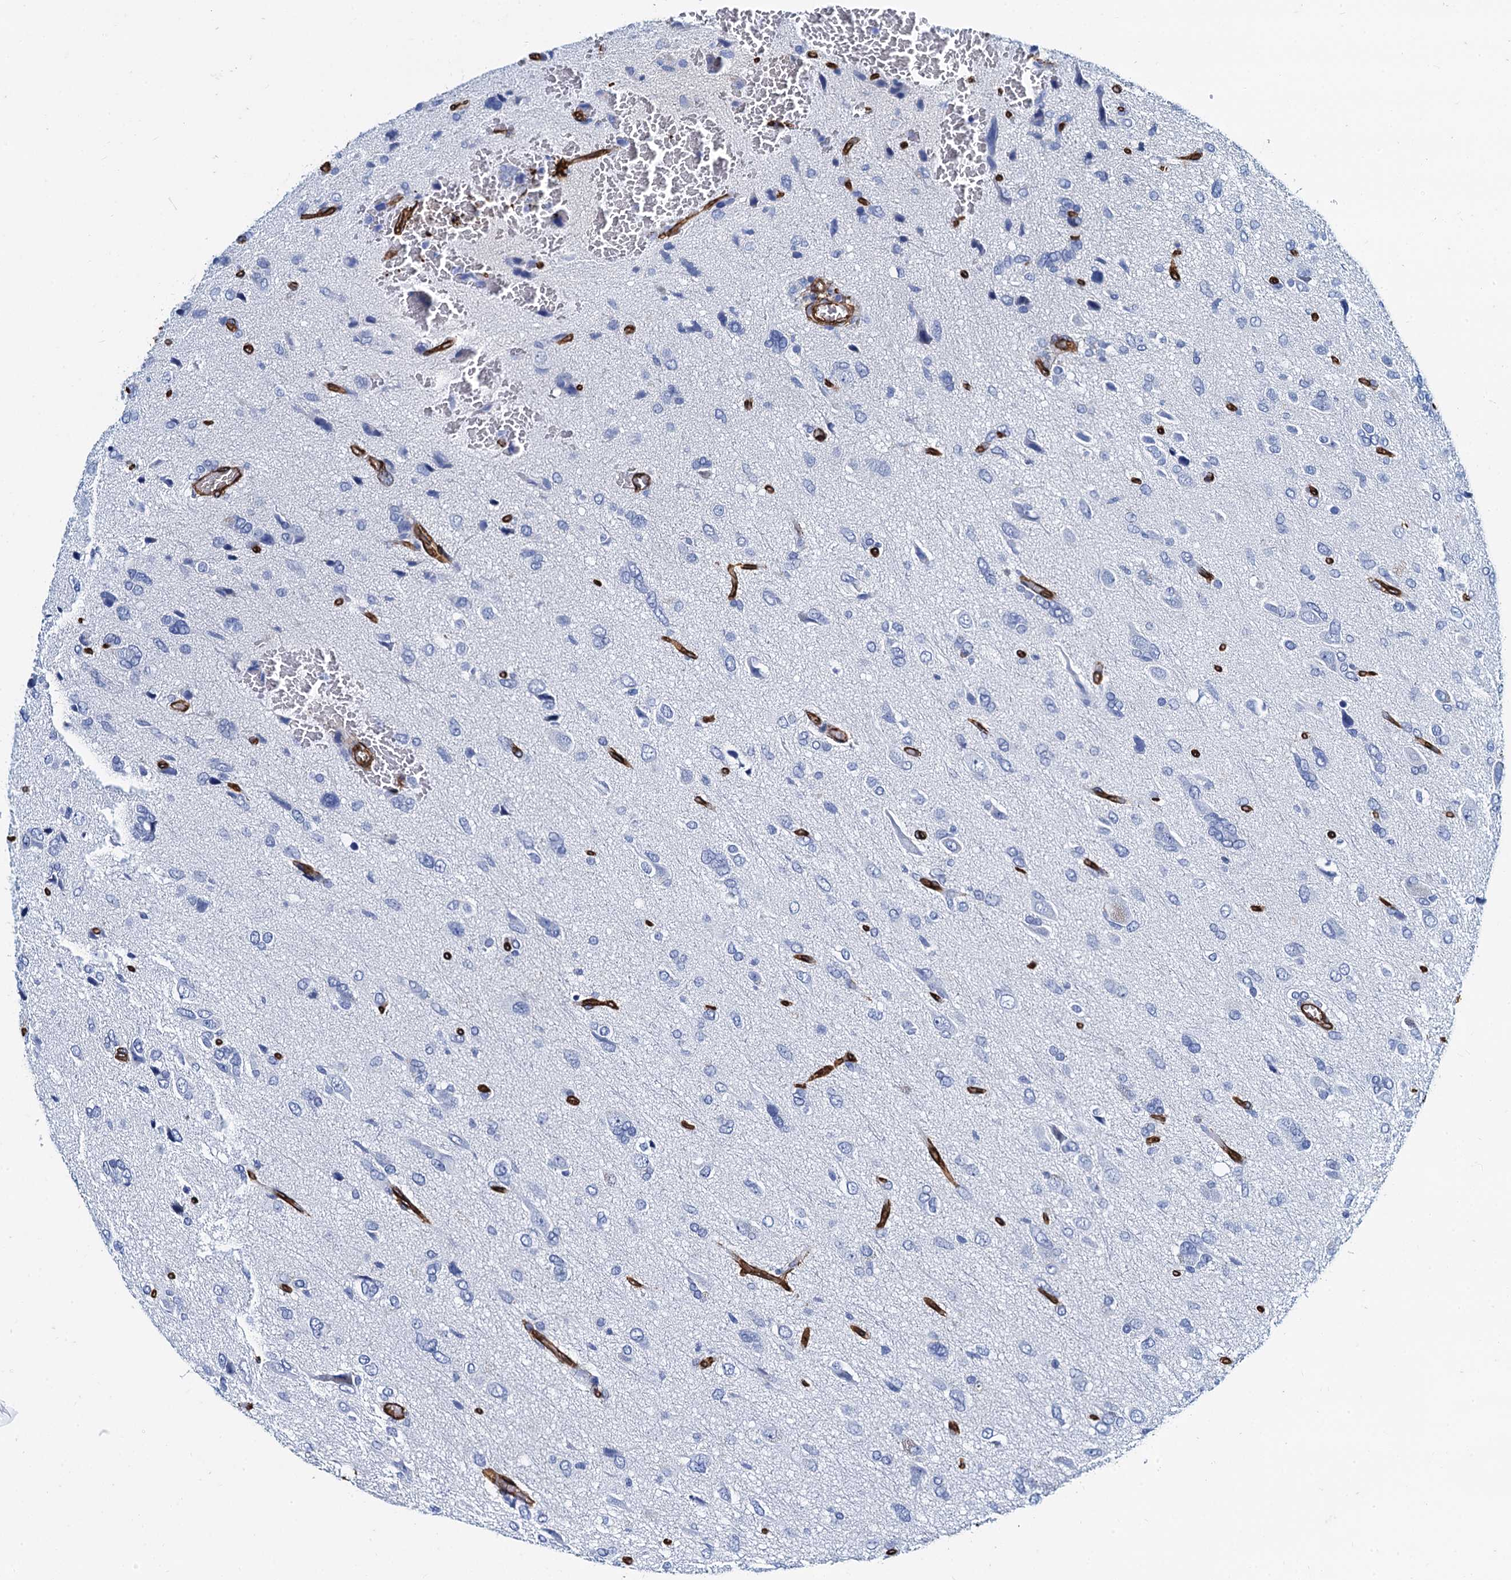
{"staining": {"intensity": "negative", "quantity": "none", "location": "none"}, "tissue": "glioma", "cell_type": "Tumor cells", "image_type": "cancer", "snomed": [{"axis": "morphology", "description": "Glioma, malignant, High grade"}, {"axis": "topography", "description": "Brain"}], "caption": "Tumor cells are negative for protein expression in human glioma.", "gene": "CAVIN2", "patient": {"sex": "female", "age": 59}}